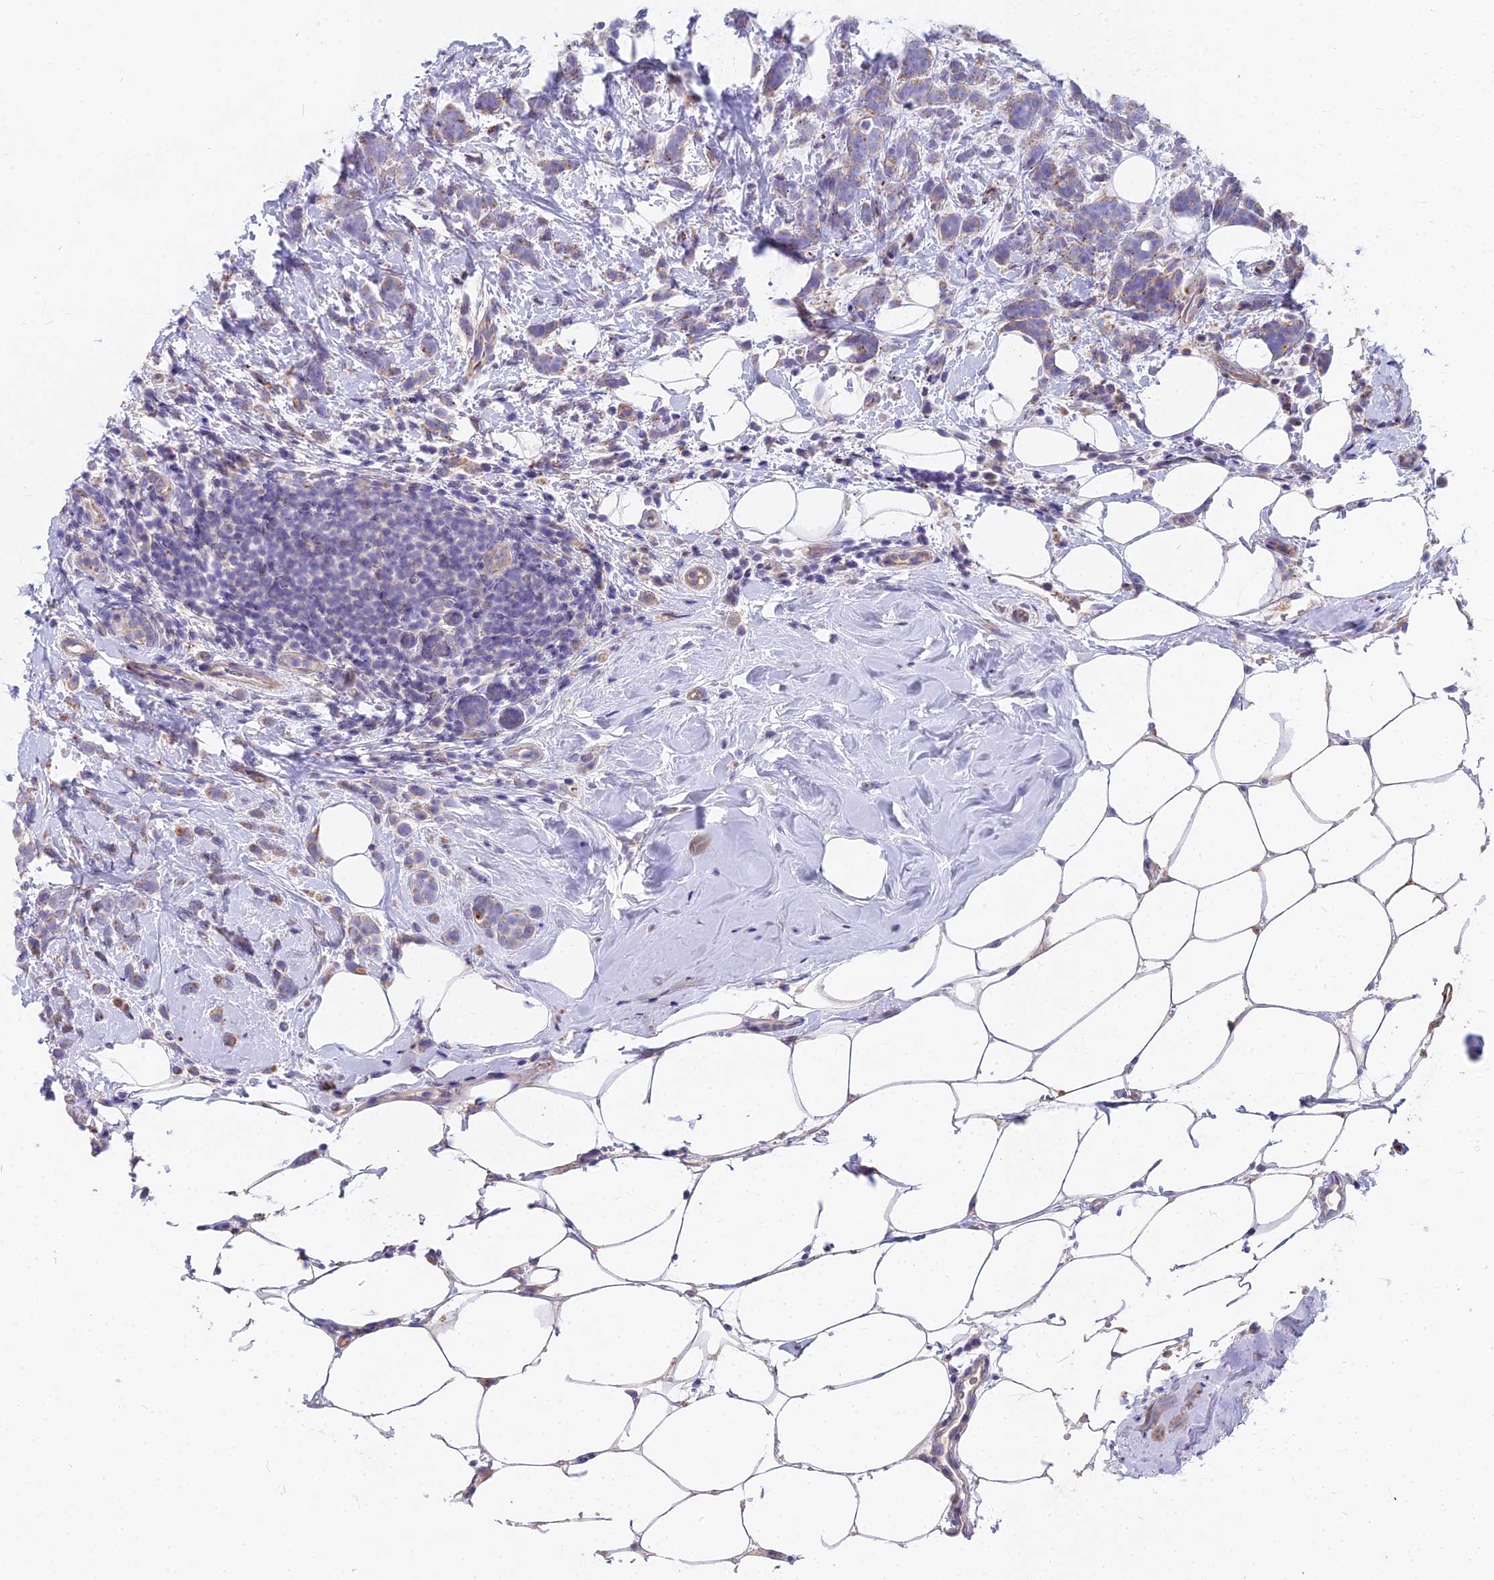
{"staining": {"intensity": "weak", "quantity": "25%-75%", "location": "cytoplasmic/membranous"}, "tissue": "breast cancer", "cell_type": "Tumor cells", "image_type": "cancer", "snomed": [{"axis": "morphology", "description": "Lobular carcinoma"}, {"axis": "topography", "description": "Breast"}], "caption": "Protein expression analysis of human breast cancer (lobular carcinoma) reveals weak cytoplasmic/membranous expression in about 25%-75% of tumor cells.", "gene": "FRMPD1", "patient": {"sex": "female", "age": 58}}